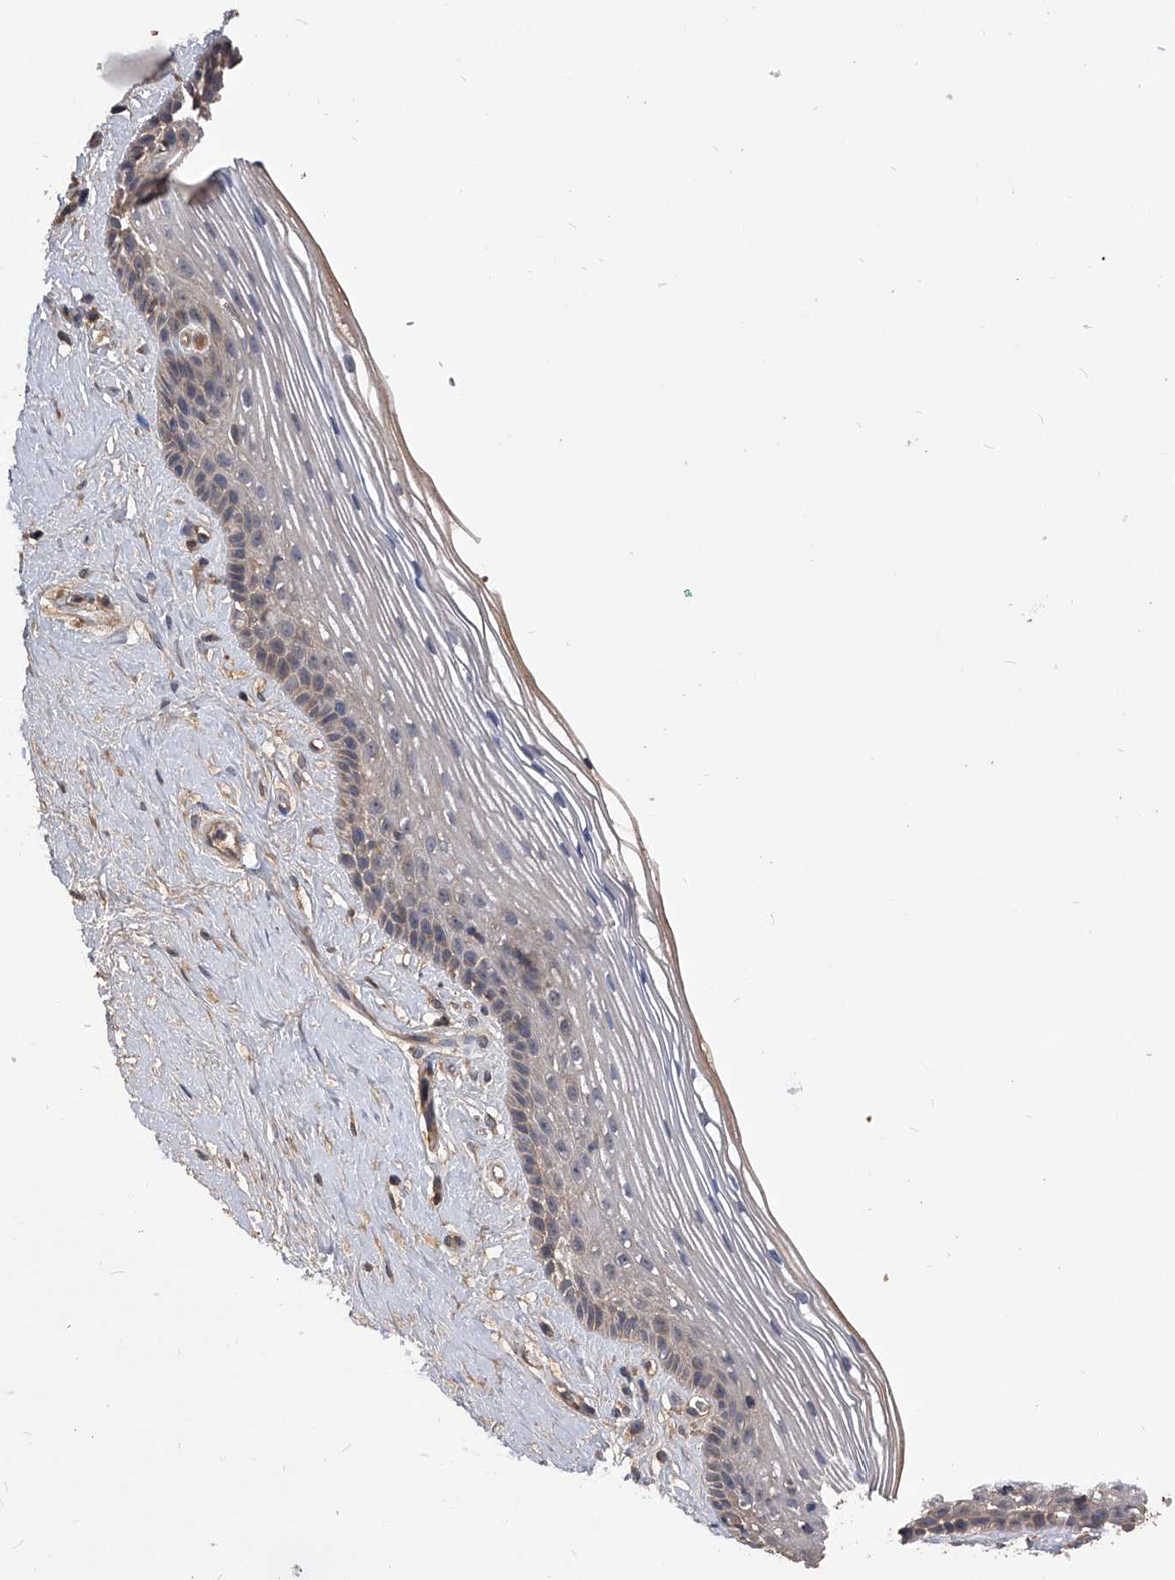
{"staining": {"intensity": "moderate", "quantity": "25%-75%", "location": "cytoplasmic/membranous"}, "tissue": "vagina", "cell_type": "Squamous epithelial cells", "image_type": "normal", "snomed": [{"axis": "morphology", "description": "Normal tissue, NOS"}, {"axis": "topography", "description": "Vagina"}], "caption": "Moderate cytoplasmic/membranous protein expression is seen in about 25%-75% of squamous epithelial cells in vagina. The staining was performed using DAB (3,3'-diaminobenzidine) to visualize the protein expression in brown, while the nuclei were stained in blue with hematoxylin (Magnification: 20x).", "gene": "CUL7", "patient": {"sex": "female", "age": 46}}